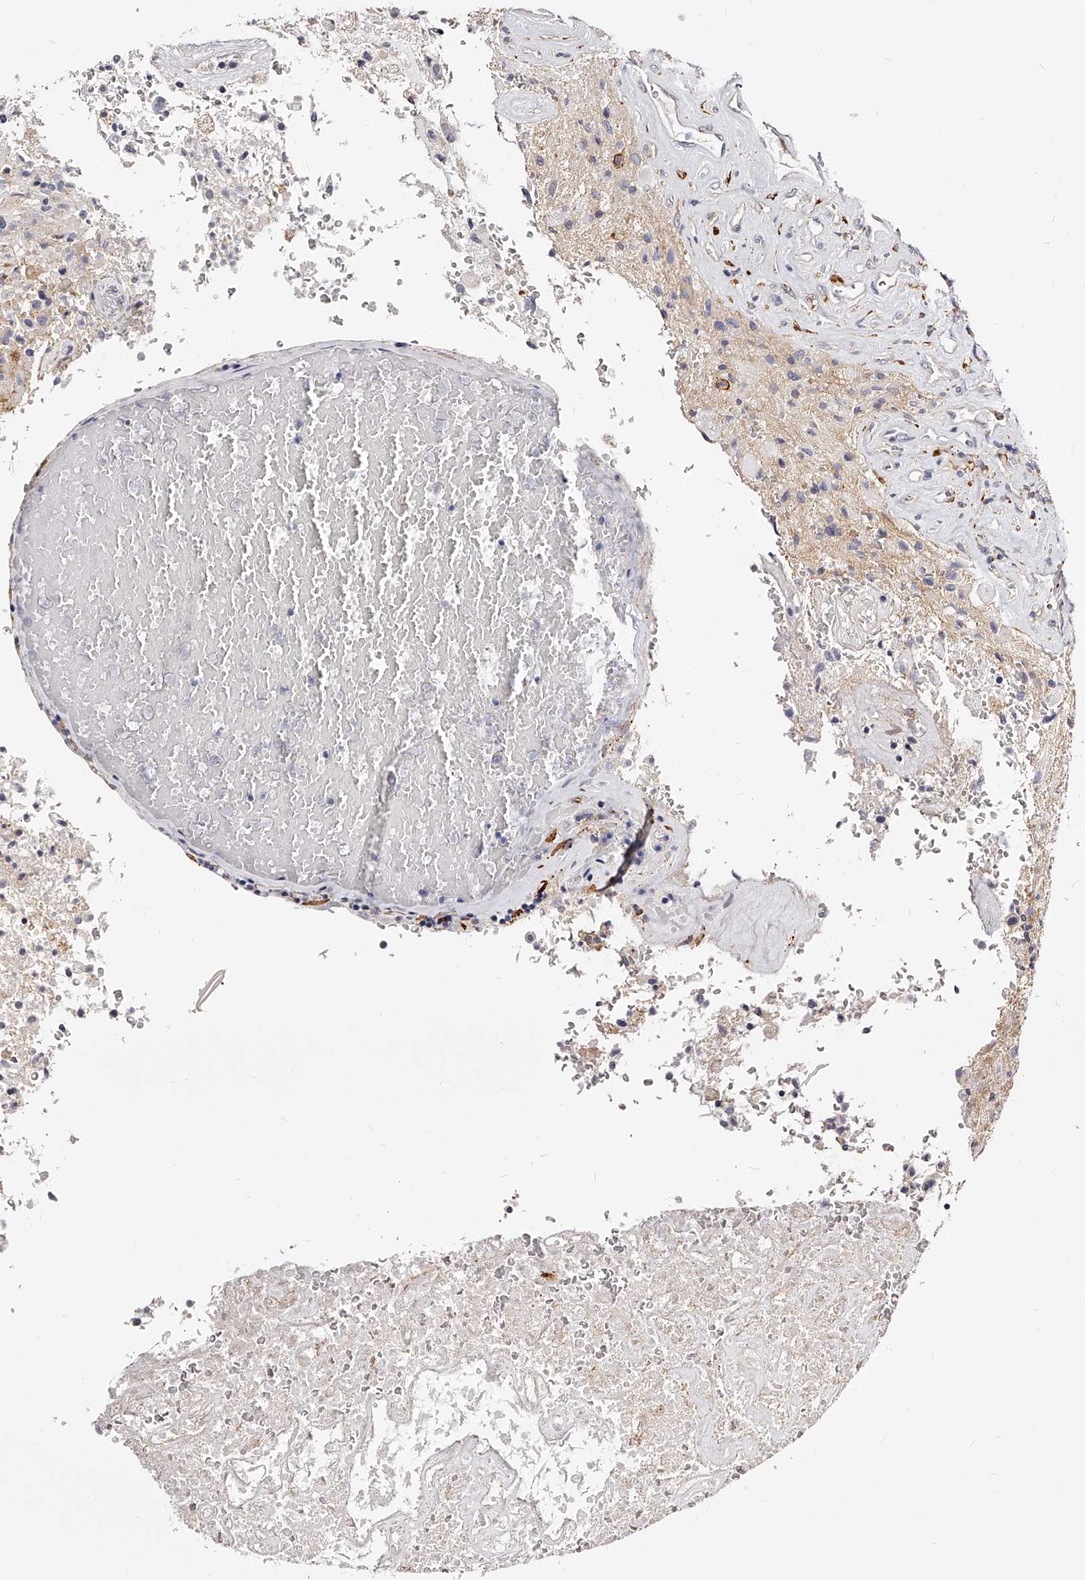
{"staining": {"intensity": "weak", "quantity": "<25%", "location": "cytoplasmic/membranous"}, "tissue": "glioma", "cell_type": "Tumor cells", "image_type": "cancer", "snomed": [{"axis": "morphology", "description": "Glioma, malignant, High grade"}, {"axis": "topography", "description": "Brain"}], "caption": "This is an immunohistochemistry (IHC) image of human glioma. There is no staining in tumor cells.", "gene": "CD82", "patient": {"sex": "male", "age": 72}}